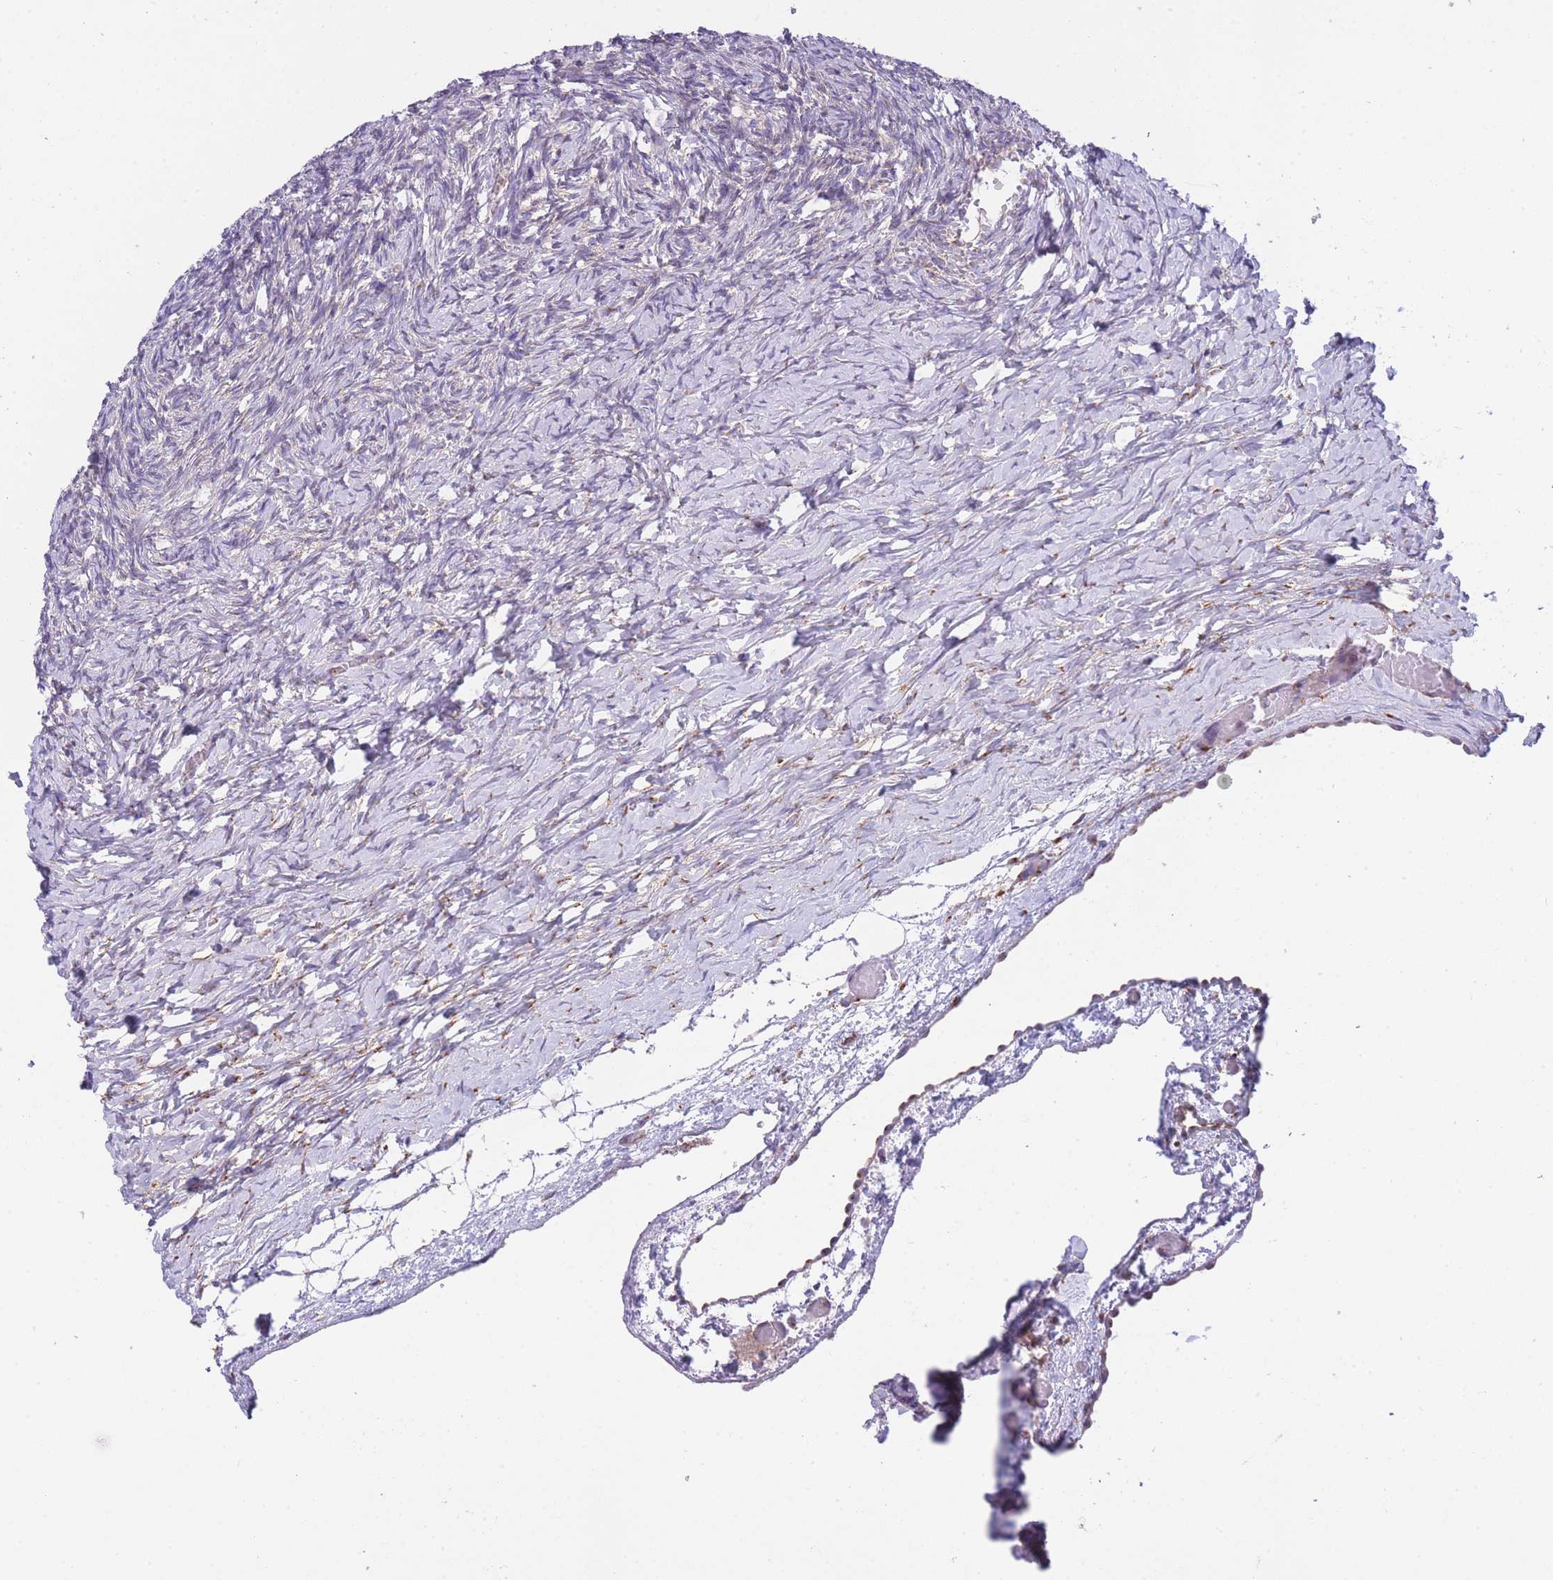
{"staining": {"intensity": "negative", "quantity": "none", "location": "none"}, "tissue": "ovary", "cell_type": "Ovarian stroma cells", "image_type": "normal", "snomed": [{"axis": "morphology", "description": "Normal tissue, NOS"}, {"axis": "topography", "description": "Ovary"}], "caption": "Ovarian stroma cells show no significant protein staining in normal ovary. Brightfield microscopy of immunohistochemistry stained with DAB (3,3'-diaminobenzidine) (brown) and hematoxylin (blue), captured at high magnification.", "gene": "COPG1", "patient": {"sex": "female", "age": 39}}